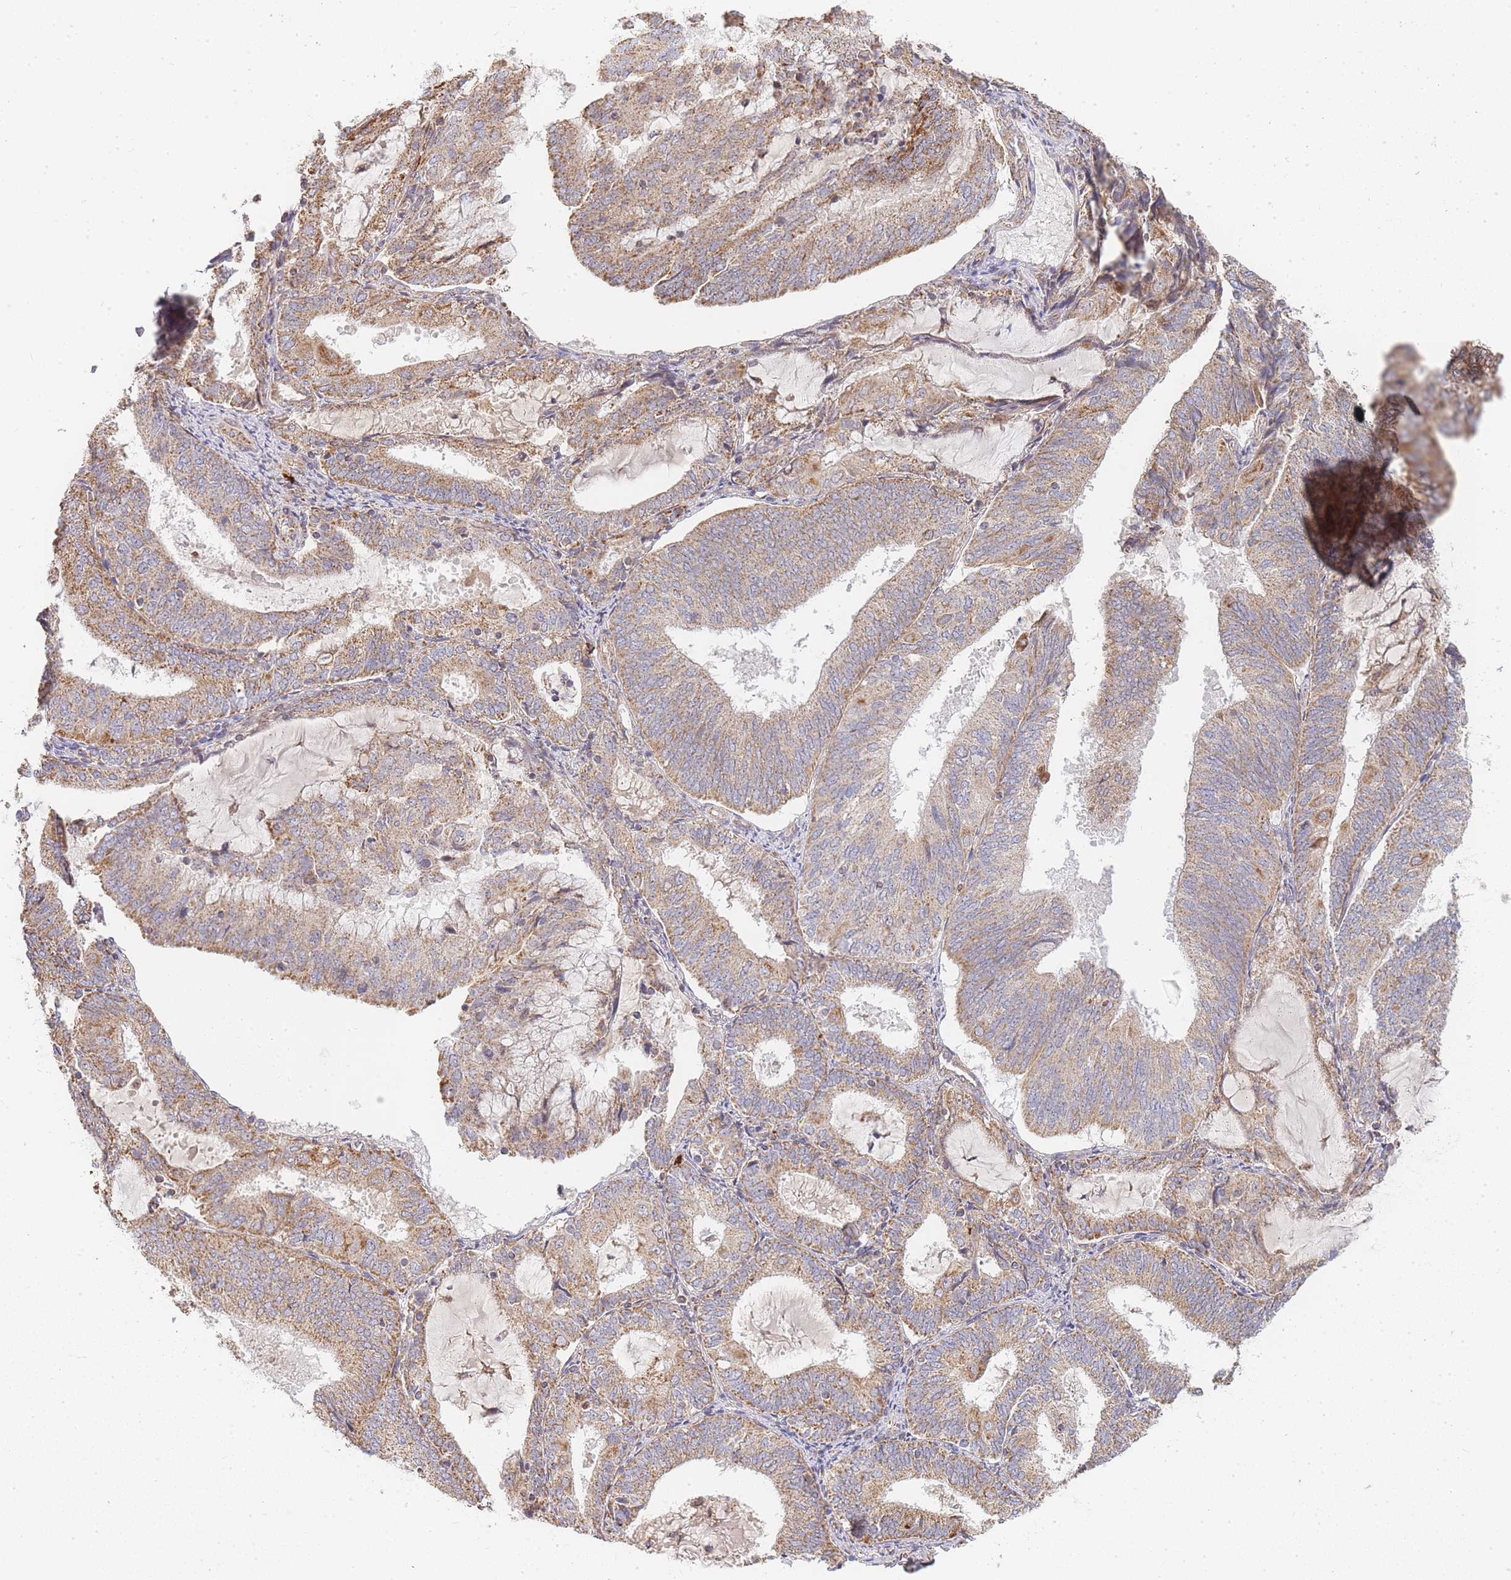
{"staining": {"intensity": "moderate", "quantity": ">75%", "location": "cytoplasmic/membranous"}, "tissue": "endometrial cancer", "cell_type": "Tumor cells", "image_type": "cancer", "snomed": [{"axis": "morphology", "description": "Adenocarcinoma, NOS"}, {"axis": "topography", "description": "Endometrium"}], "caption": "Human adenocarcinoma (endometrial) stained with a brown dye reveals moderate cytoplasmic/membranous positive positivity in approximately >75% of tumor cells.", "gene": "ADCY9", "patient": {"sex": "female", "age": 81}}